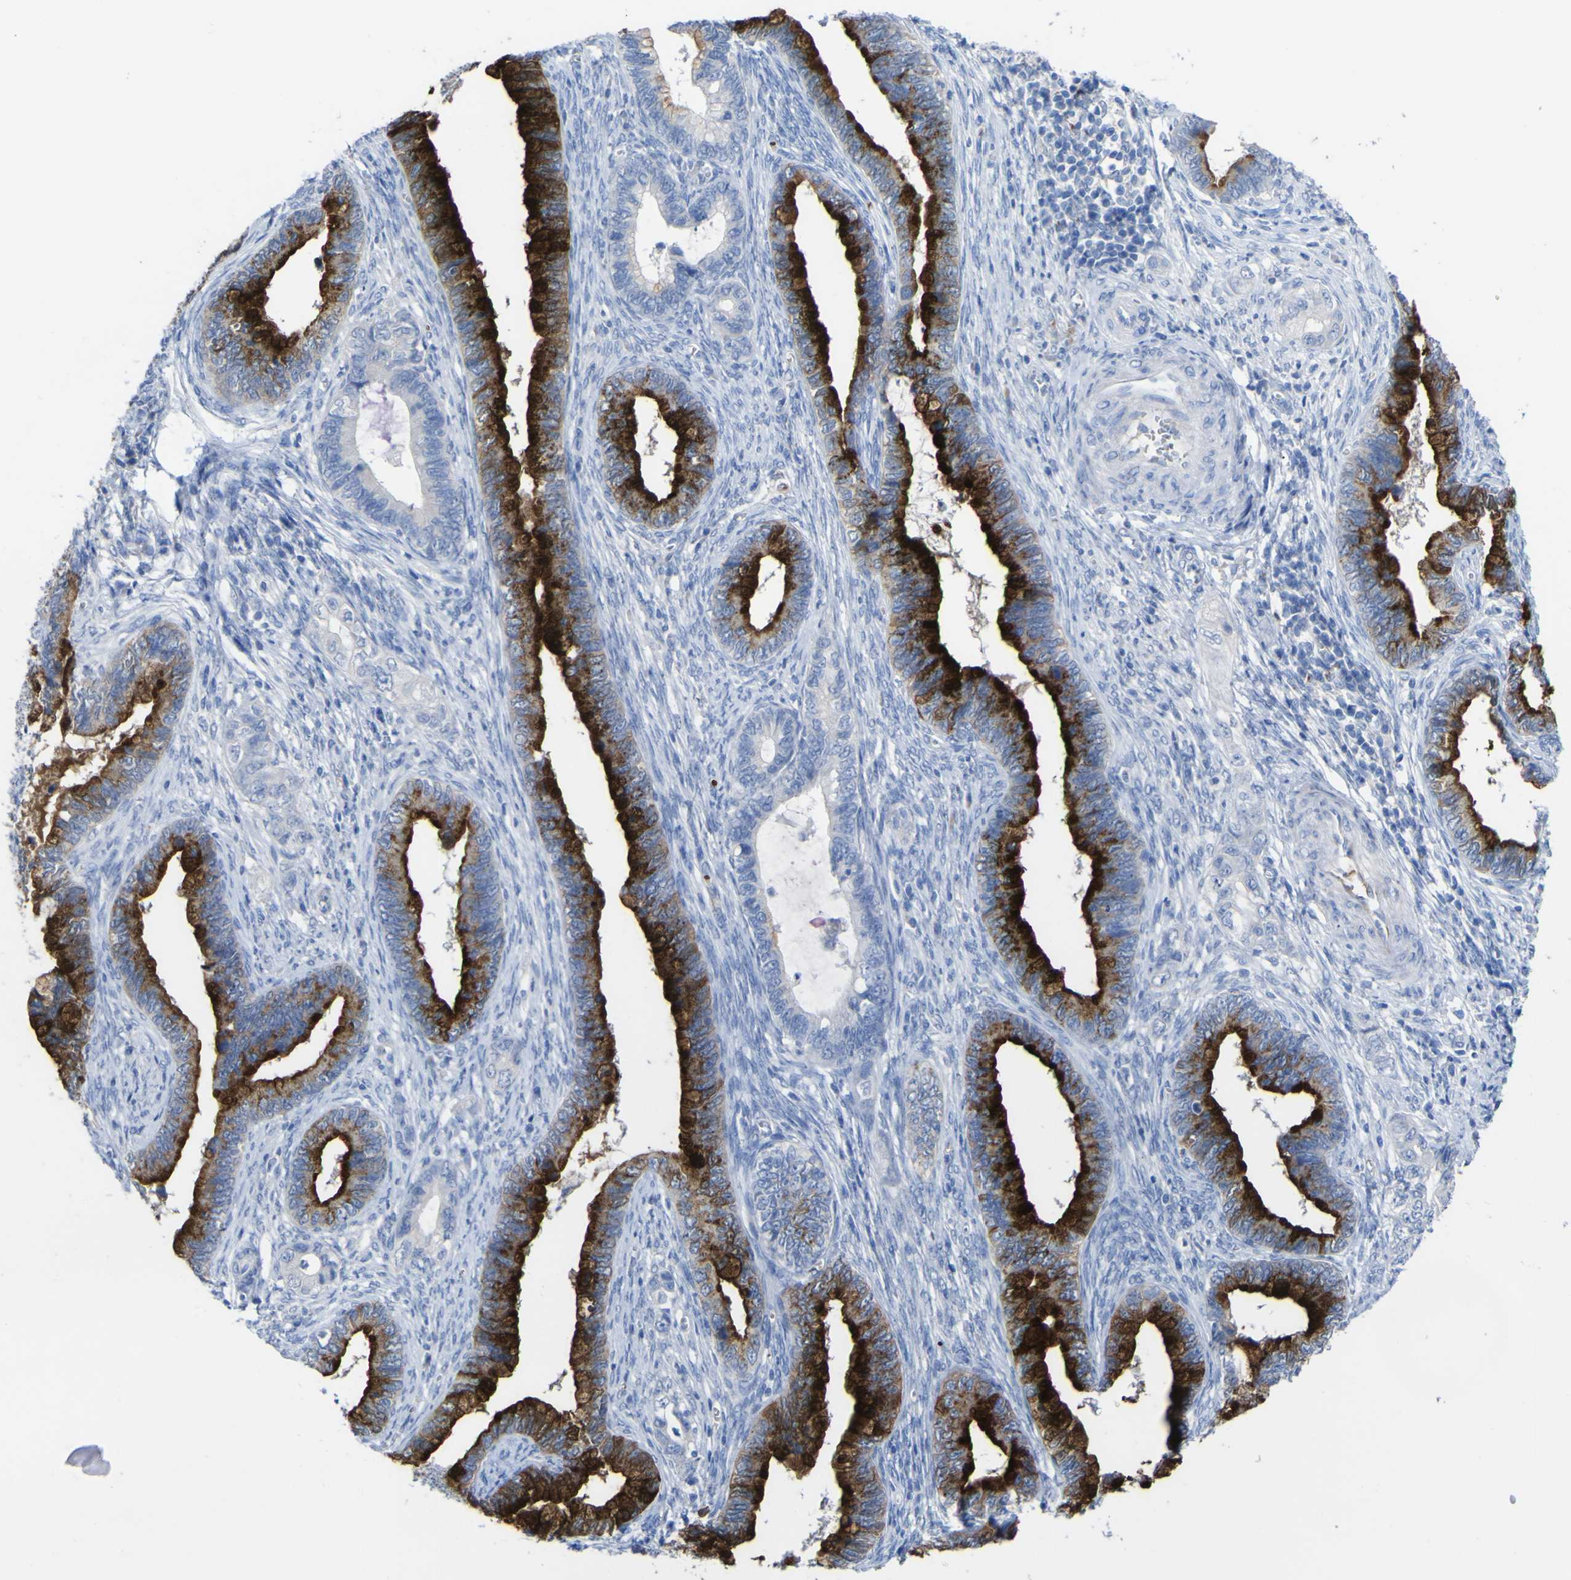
{"staining": {"intensity": "strong", "quantity": ">75%", "location": "cytoplasmic/membranous"}, "tissue": "cervical cancer", "cell_type": "Tumor cells", "image_type": "cancer", "snomed": [{"axis": "morphology", "description": "Adenocarcinoma, NOS"}, {"axis": "topography", "description": "Cervix"}], "caption": "A brown stain highlights strong cytoplasmic/membranous positivity of a protein in cervical adenocarcinoma tumor cells.", "gene": "GCM1", "patient": {"sex": "female", "age": 44}}